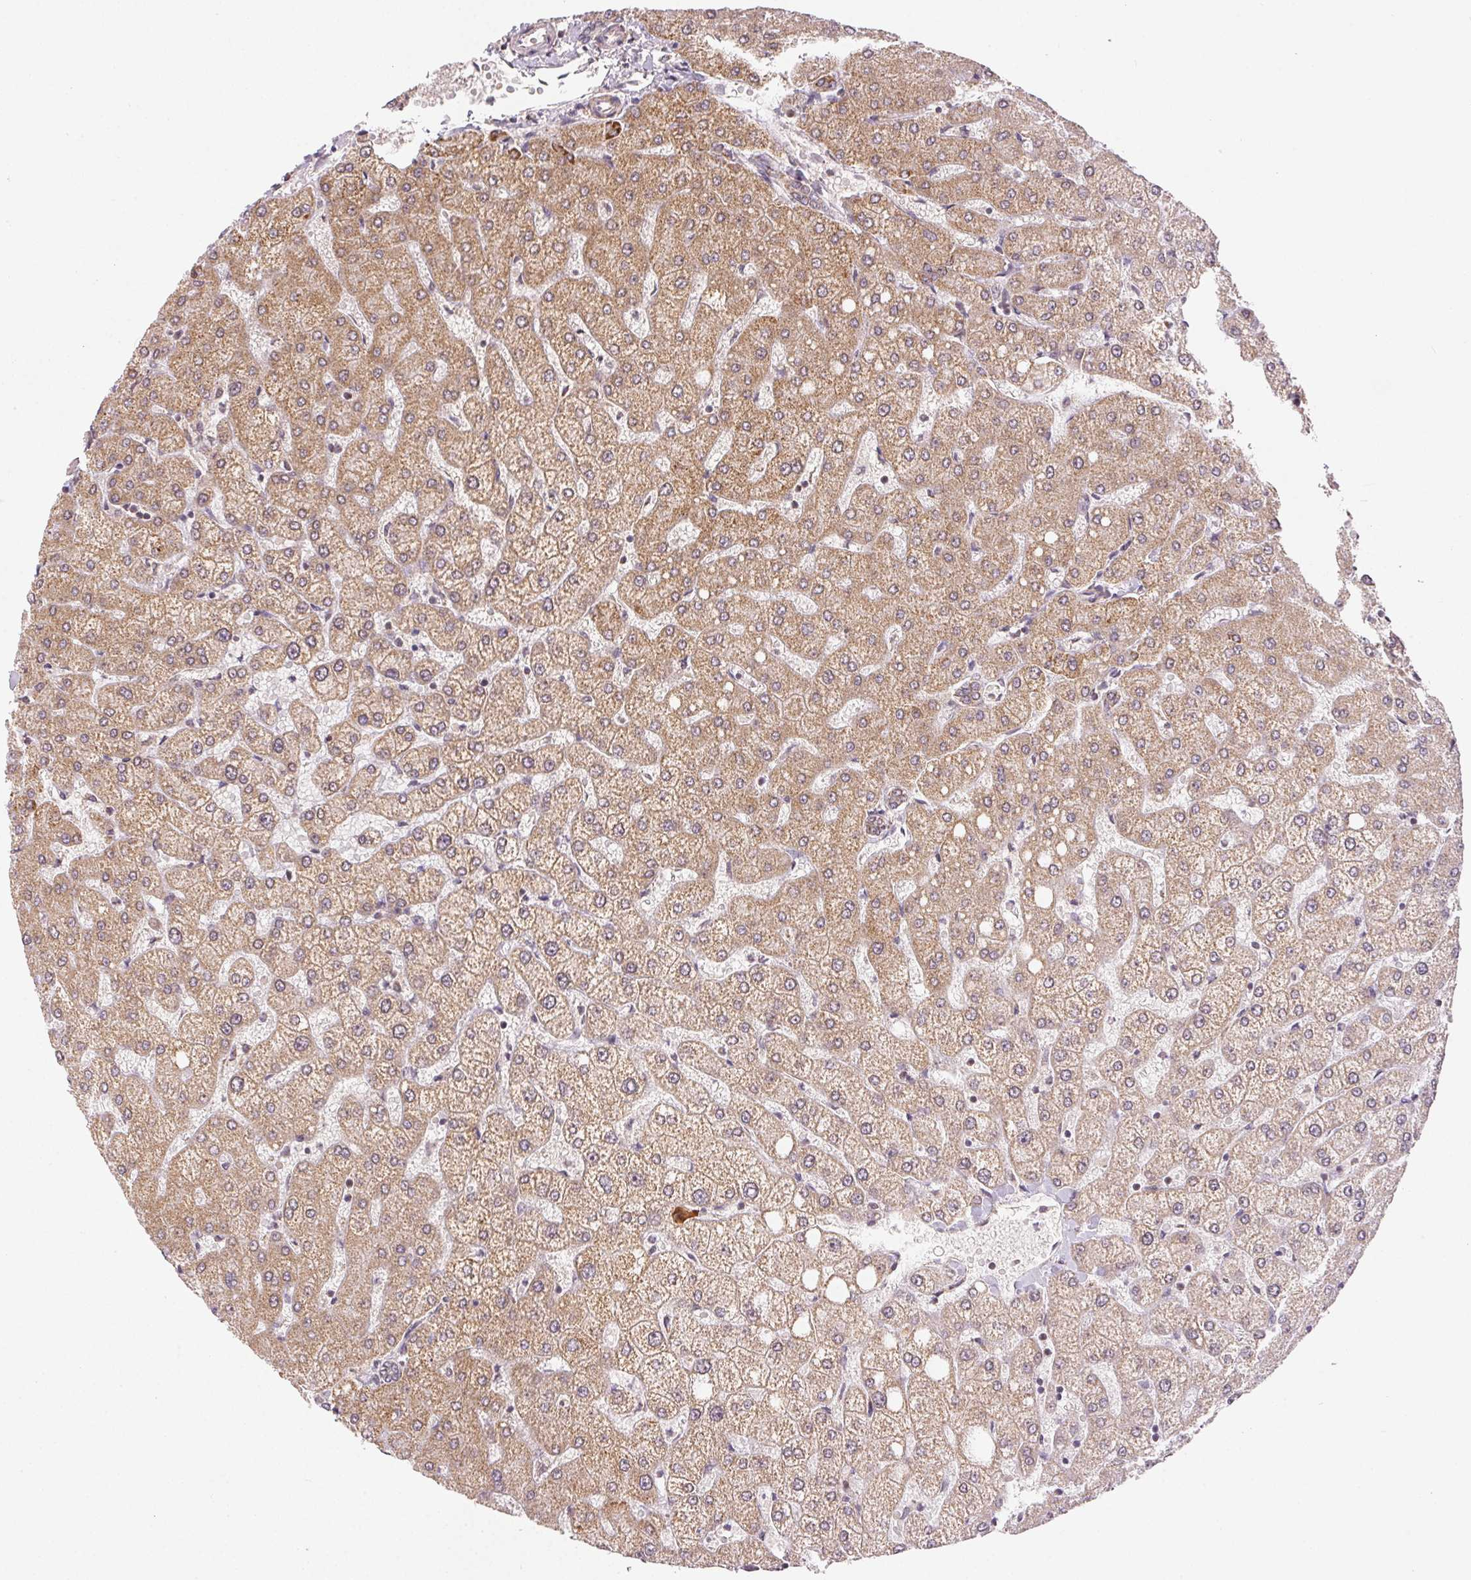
{"staining": {"intensity": "negative", "quantity": "none", "location": "none"}, "tissue": "liver", "cell_type": "Cholangiocytes", "image_type": "normal", "snomed": [{"axis": "morphology", "description": "Normal tissue, NOS"}, {"axis": "topography", "description": "Liver"}], "caption": "Immunohistochemical staining of normal liver reveals no significant positivity in cholangiocytes. (DAB (3,3'-diaminobenzidine) IHC, high magnification).", "gene": "CLASP1", "patient": {"sex": "female", "age": 54}}